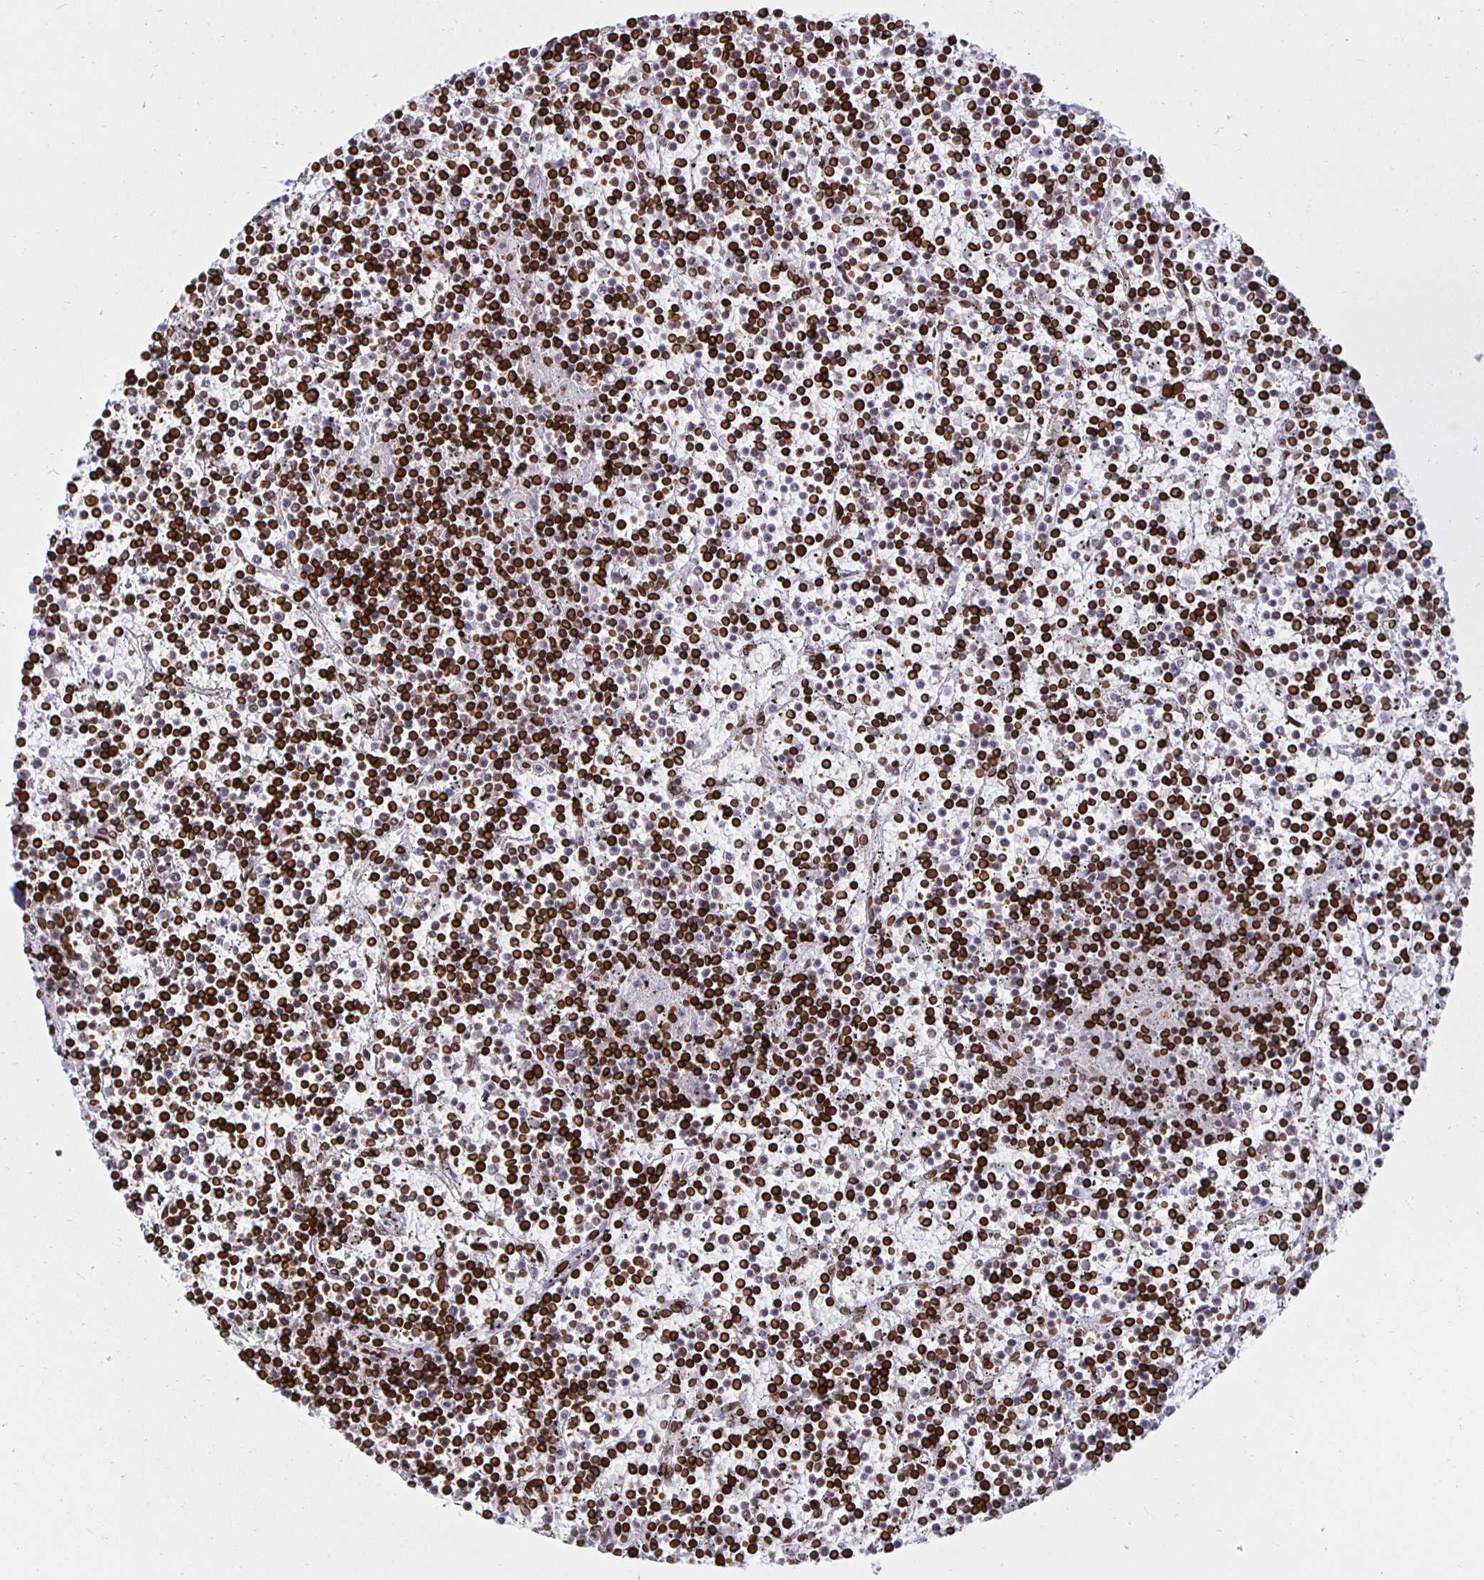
{"staining": {"intensity": "strong", "quantity": ">75%", "location": "cytoplasmic/membranous,nuclear"}, "tissue": "lymphoma", "cell_type": "Tumor cells", "image_type": "cancer", "snomed": [{"axis": "morphology", "description": "Malignant lymphoma, non-Hodgkin's type, Low grade"}, {"axis": "topography", "description": "Spleen"}], "caption": "Protein staining of lymphoma tissue reveals strong cytoplasmic/membranous and nuclear expression in about >75% of tumor cells.", "gene": "LMNB1", "patient": {"sex": "female", "age": 19}}